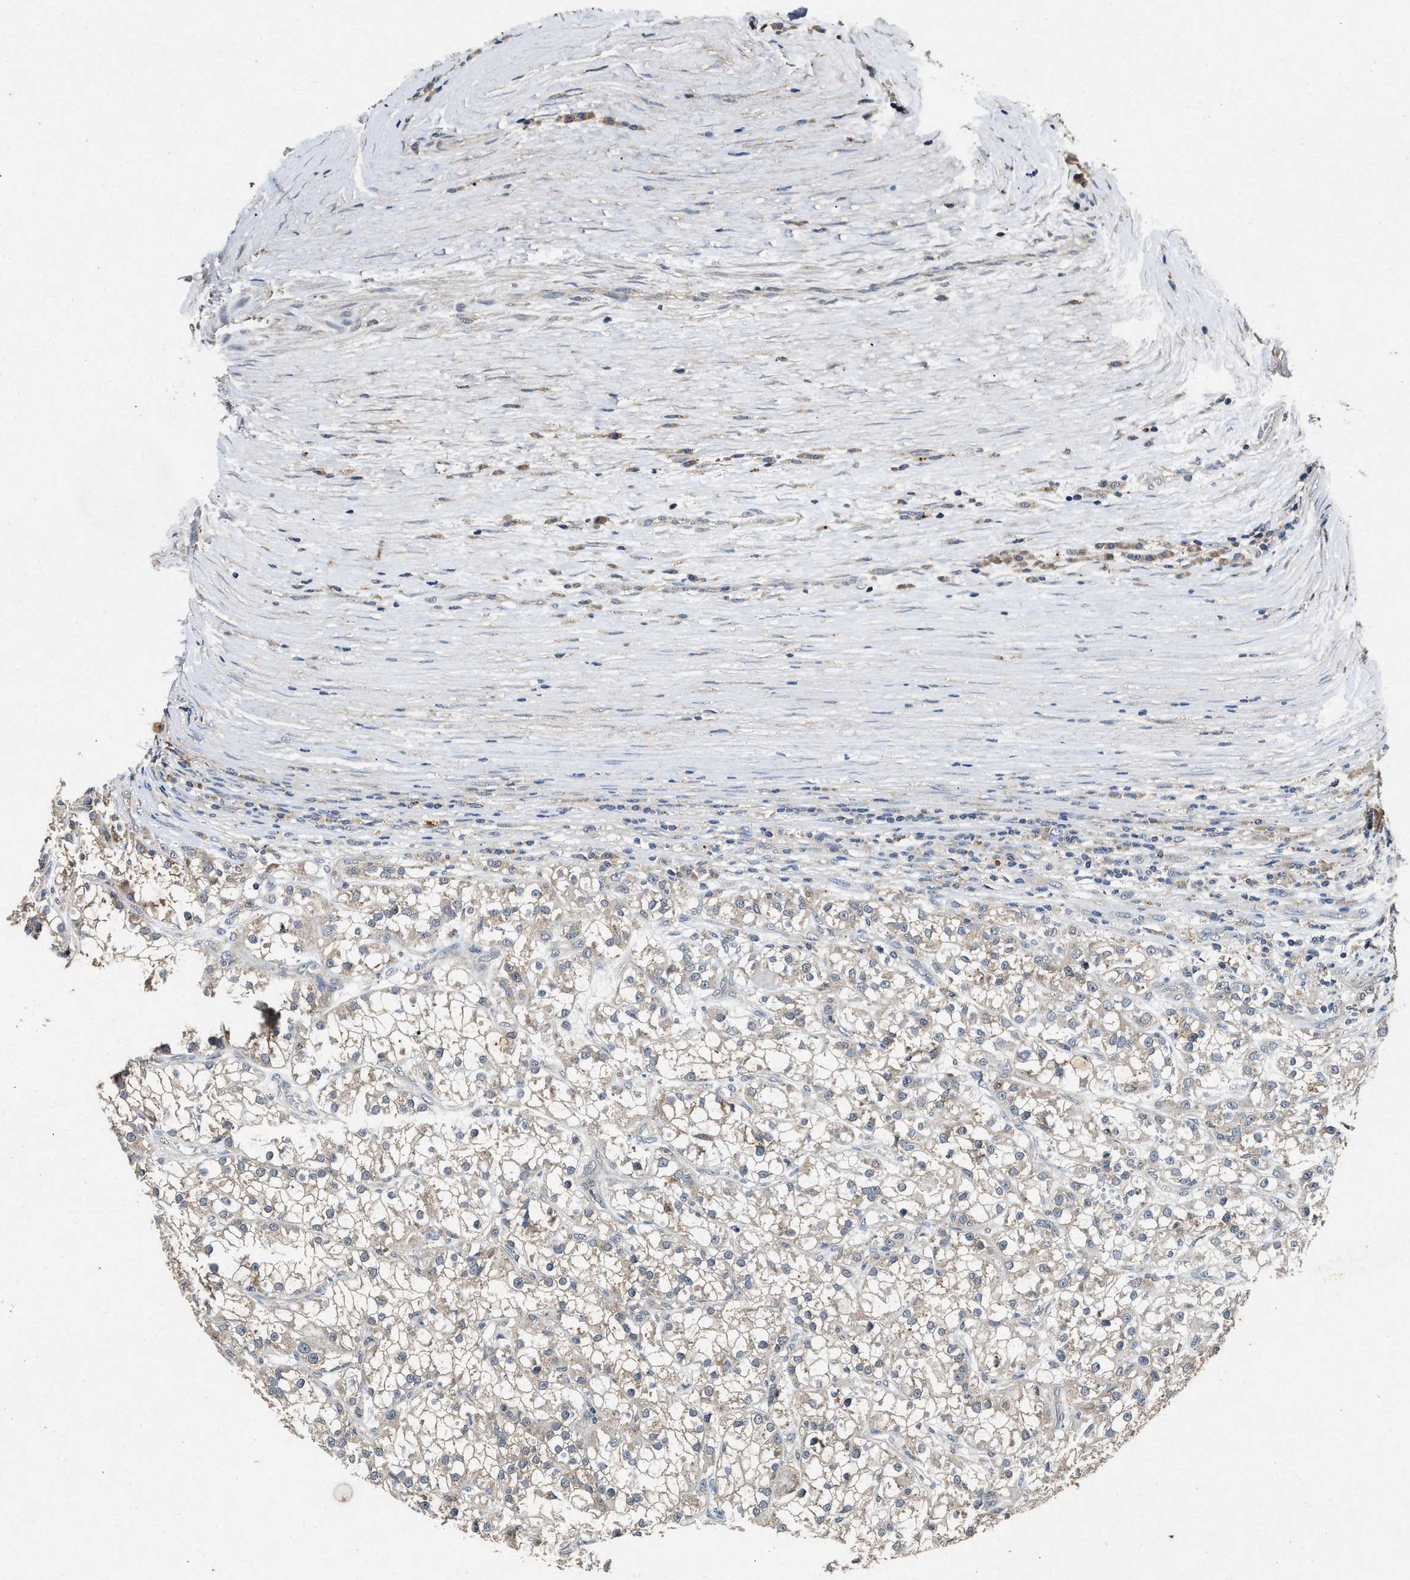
{"staining": {"intensity": "weak", "quantity": "<25%", "location": "cytoplasmic/membranous"}, "tissue": "renal cancer", "cell_type": "Tumor cells", "image_type": "cancer", "snomed": [{"axis": "morphology", "description": "Adenocarcinoma, NOS"}, {"axis": "topography", "description": "Kidney"}], "caption": "Renal cancer was stained to show a protein in brown. There is no significant expression in tumor cells. Nuclei are stained in blue.", "gene": "PDAP1", "patient": {"sex": "female", "age": 52}}